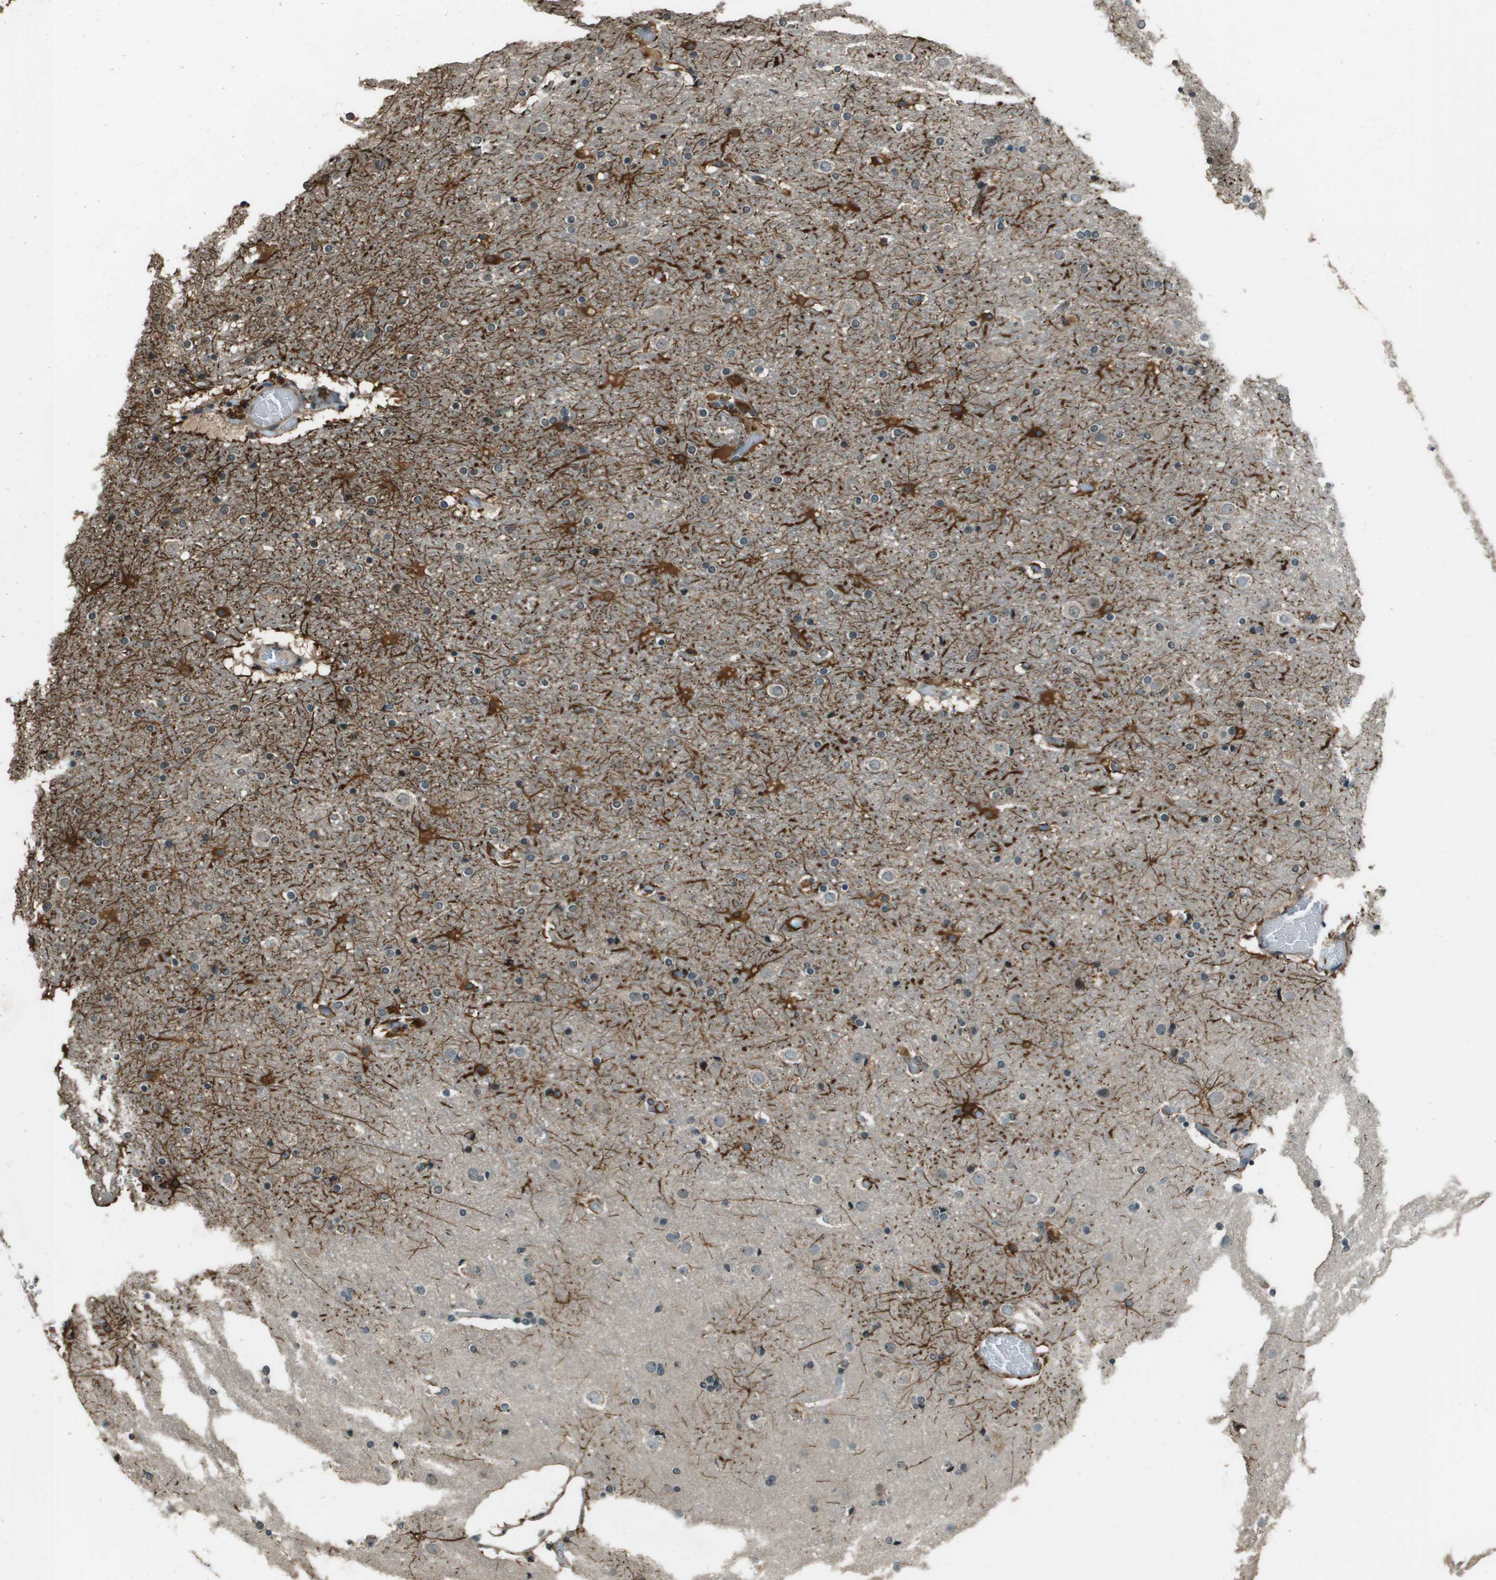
{"staining": {"intensity": "negative", "quantity": "none", "location": "none"}, "tissue": "cerebral cortex", "cell_type": "Endothelial cells", "image_type": "normal", "snomed": [{"axis": "morphology", "description": "Normal tissue, NOS"}, {"axis": "topography", "description": "Cerebral cortex"}], "caption": "The image shows no significant positivity in endothelial cells of cerebral cortex.", "gene": "SDC3", "patient": {"sex": "male", "age": 57}}